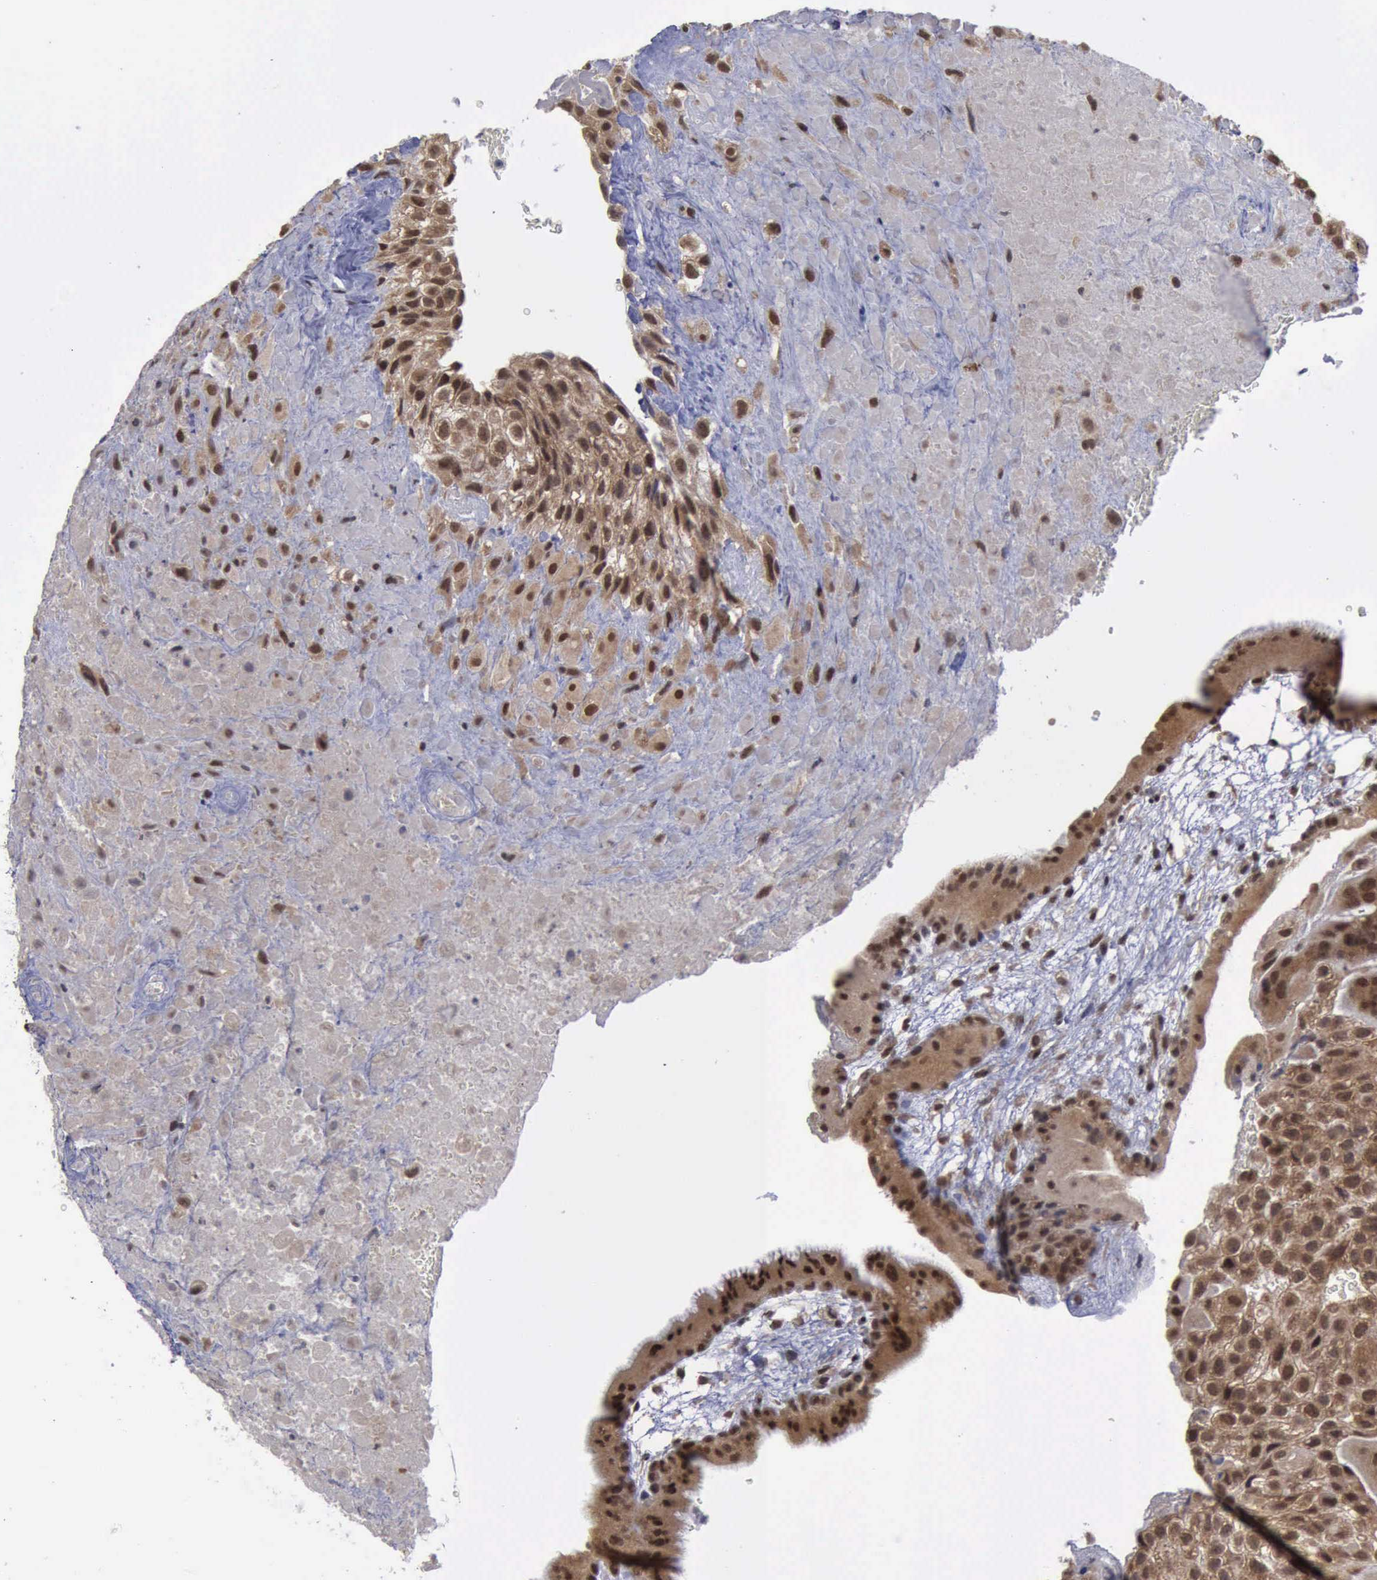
{"staining": {"intensity": "moderate", "quantity": ">75%", "location": "cytoplasmic/membranous,nuclear"}, "tissue": "placenta", "cell_type": "Decidual cells", "image_type": "normal", "snomed": [{"axis": "morphology", "description": "Normal tissue, NOS"}, {"axis": "topography", "description": "Placenta"}], "caption": "Protein expression analysis of normal human placenta reveals moderate cytoplasmic/membranous,nuclear staining in approximately >75% of decidual cells. (IHC, brightfield microscopy, high magnification).", "gene": "RTCB", "patient": {"sex": "female", "age": 19}}